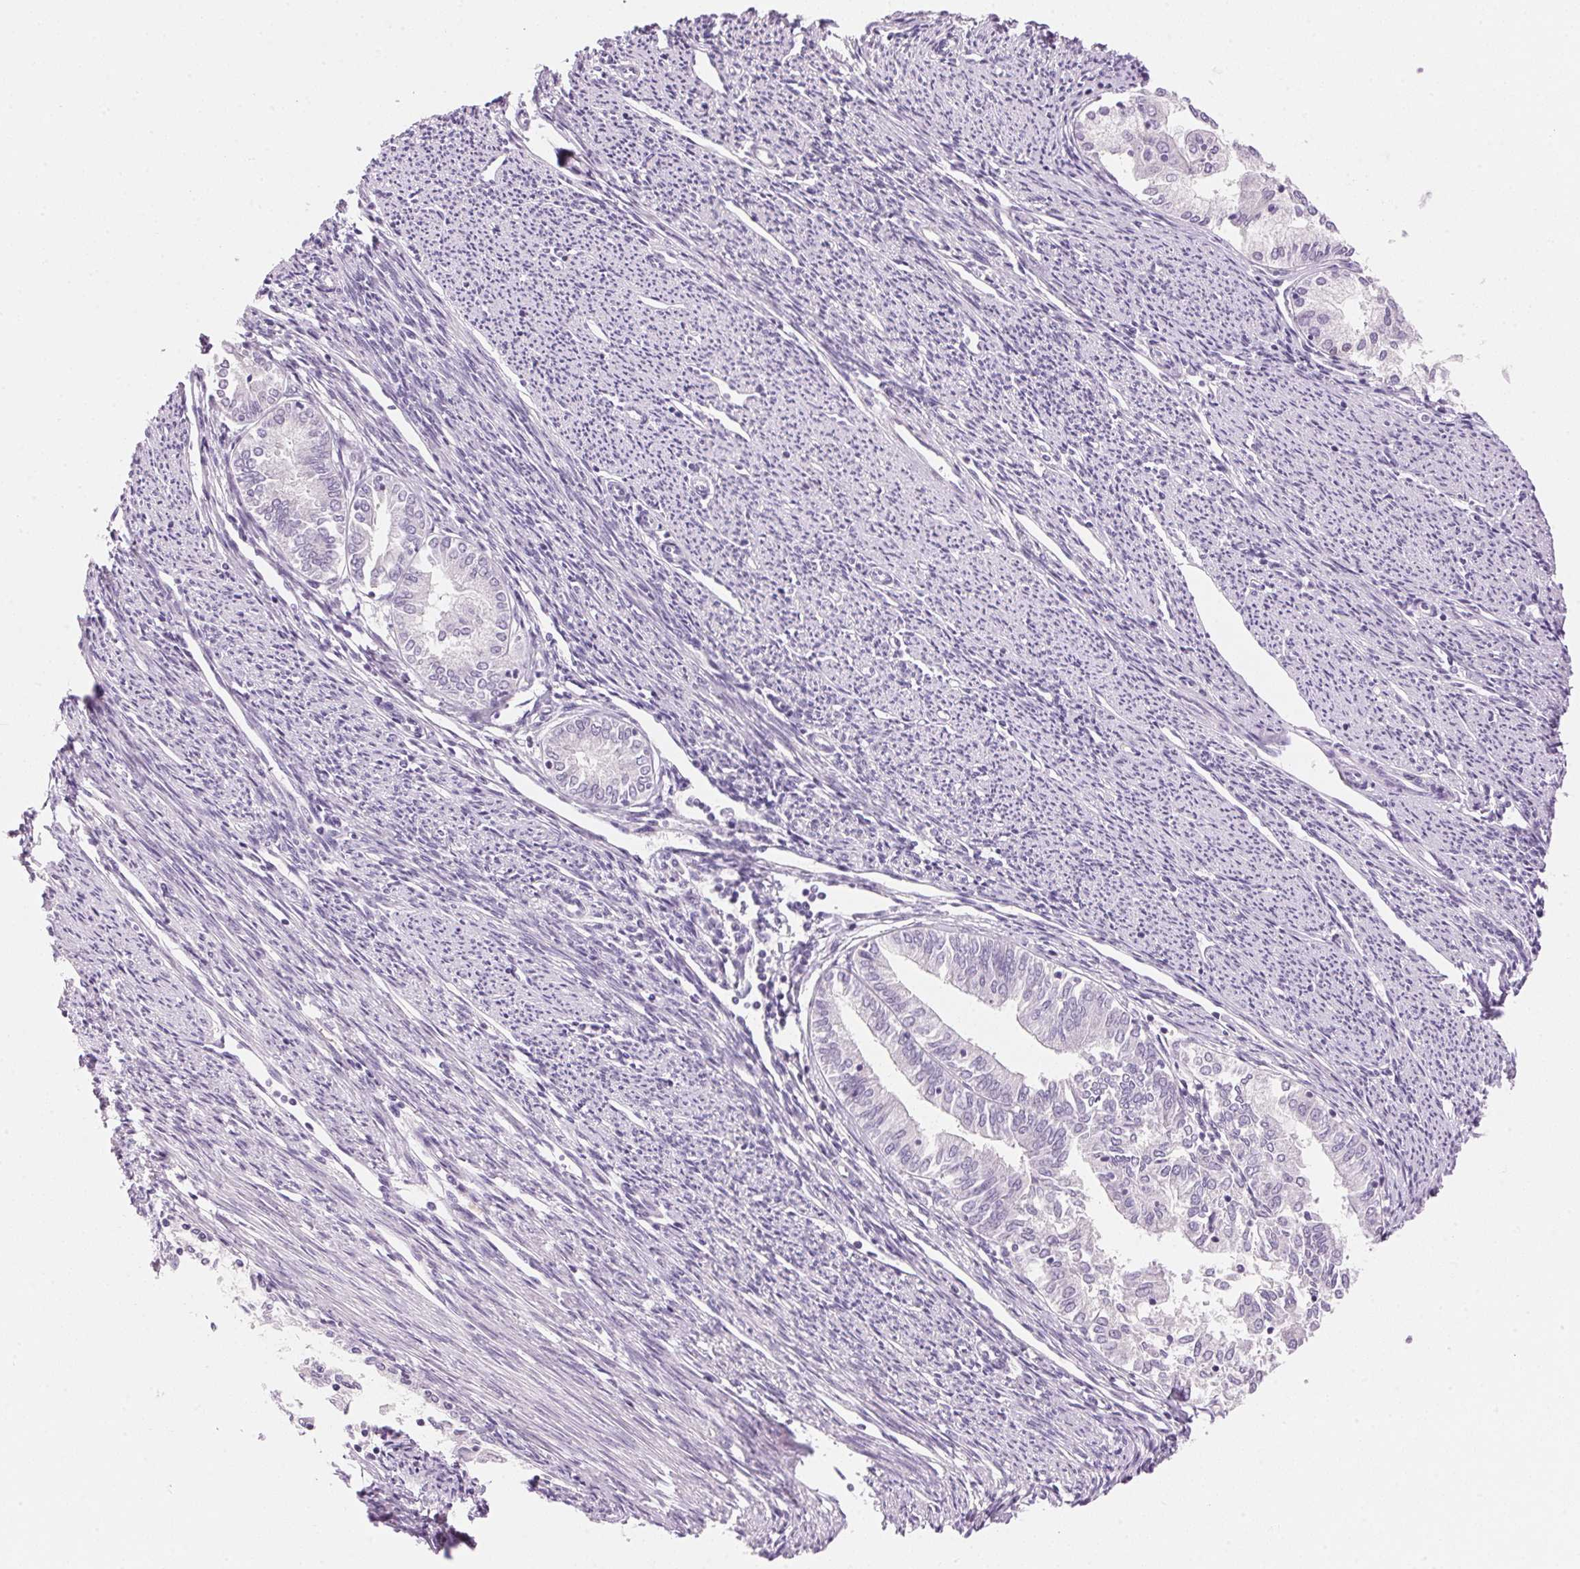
{"staining": {"intensity": "negative", "quantity": "none", "location": "none"}, "tissue": "endometrial cancer", "cell_type": "Tumor cells", "image_type": "cancer", "snomed": [{"axis": "morphology", "description": "Adenocarcinoma, NOS"}, {"axis": "topography", "description": "Endometrium"}], "caption": "Tumor cells show no significant positivity in endometrial adenocarcinoma.", "gene": "HSD17B2", "patient": {"sex": "female", "age": 79}}